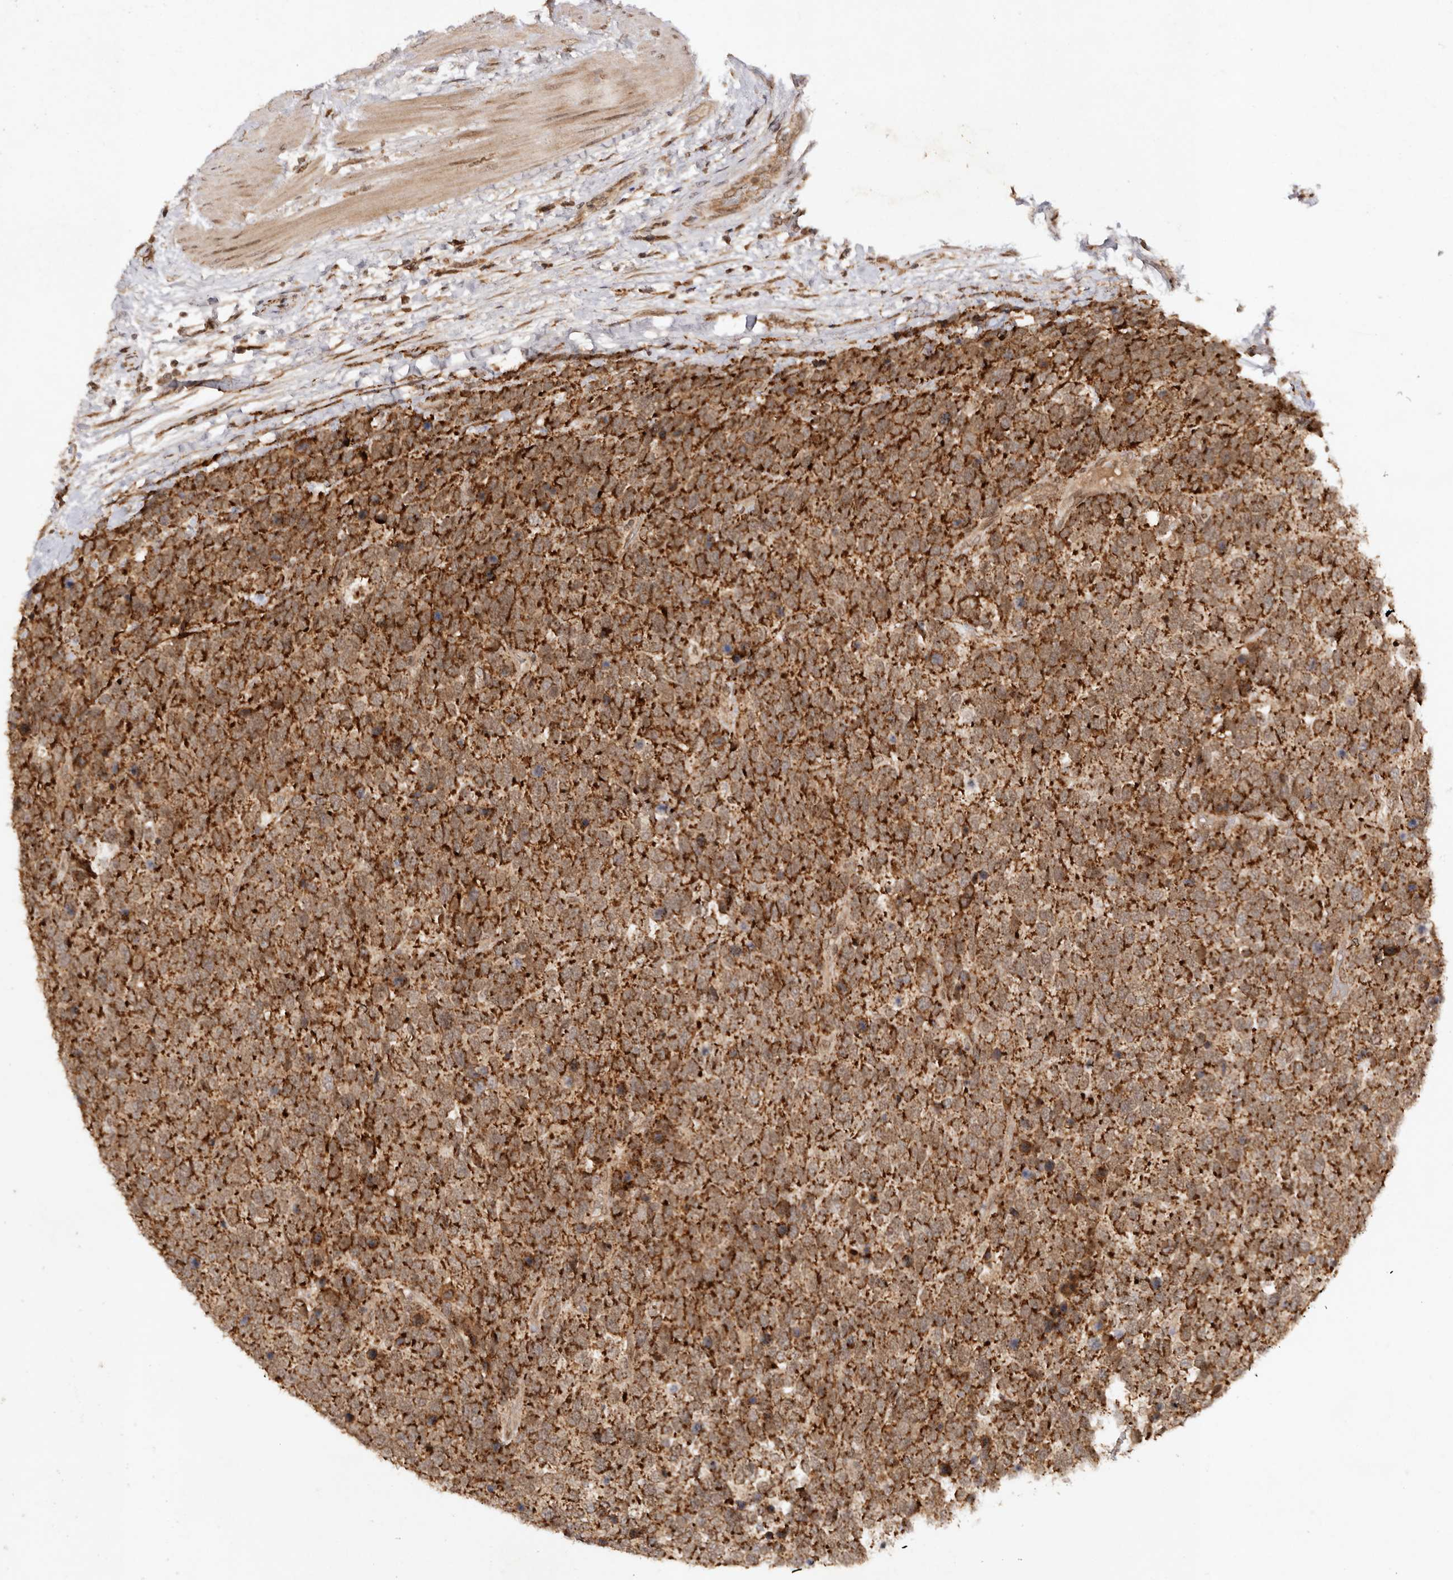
{"staining": {"intensity": "strong", "quantity": ">75%", "location": "cytoplasmic/membranous"}, "tissue": "urothelial cancer", "cell_type": "Tumor cells", "image_type": "cancer", "snomed": [{"axis": "morphology", "description": "Urothelial carcinoma, High grade"}, {"axis": "topography", "description": "Urinary bladder"}], "caption": "Protein staining by IHC demonstrates strong cytoplasmic/membranous staining in about >75% of tumor cells in high-grade urothelial carcinoma.", "gene": "TARS2", "patient": {"sex": "female", "age": 82}}